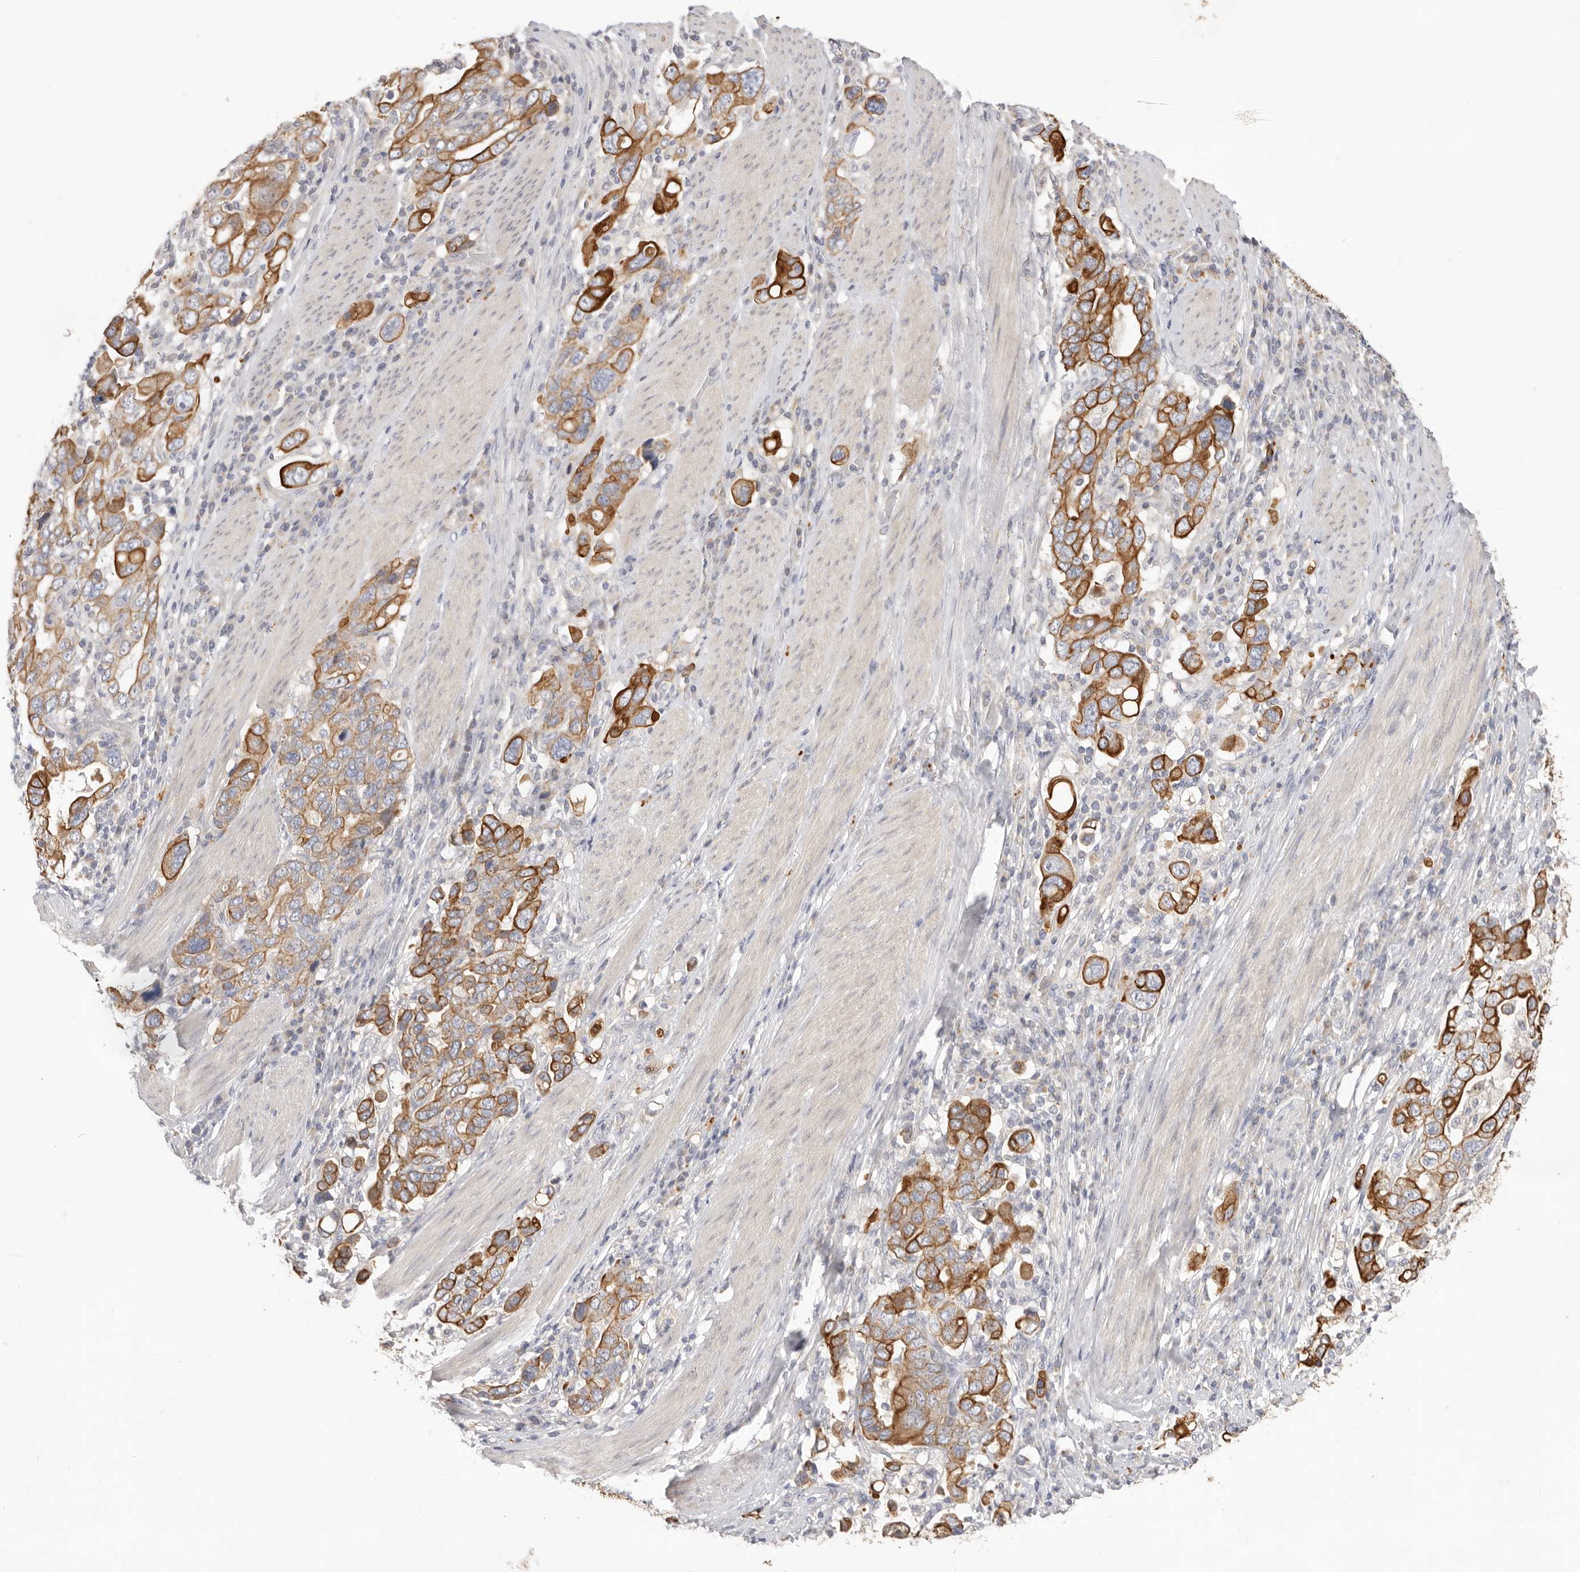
{"staining": {"intensity": "strong", "quantity": ">75%", "location": "cytoplasmic/membranous"}, "tissue": "stomach cancer", "cell_type": "Tumor cells", "image_type": "cancer", "snomed": [{"axis": "morphology", "description": "Adenocarcinoma, NOS"}, {"axis": "topography", "description": "Stomach, upper"}], "caption": "IHC micrograph of adenocarcinoma (stomach) stained for a protein (brown), which exhibits high levels of strong cytoplasmic/membranous staining in approximately >75% of tumor cells.", "gene": "USH1C", "patient": {"sex": "male", "age": 62}}